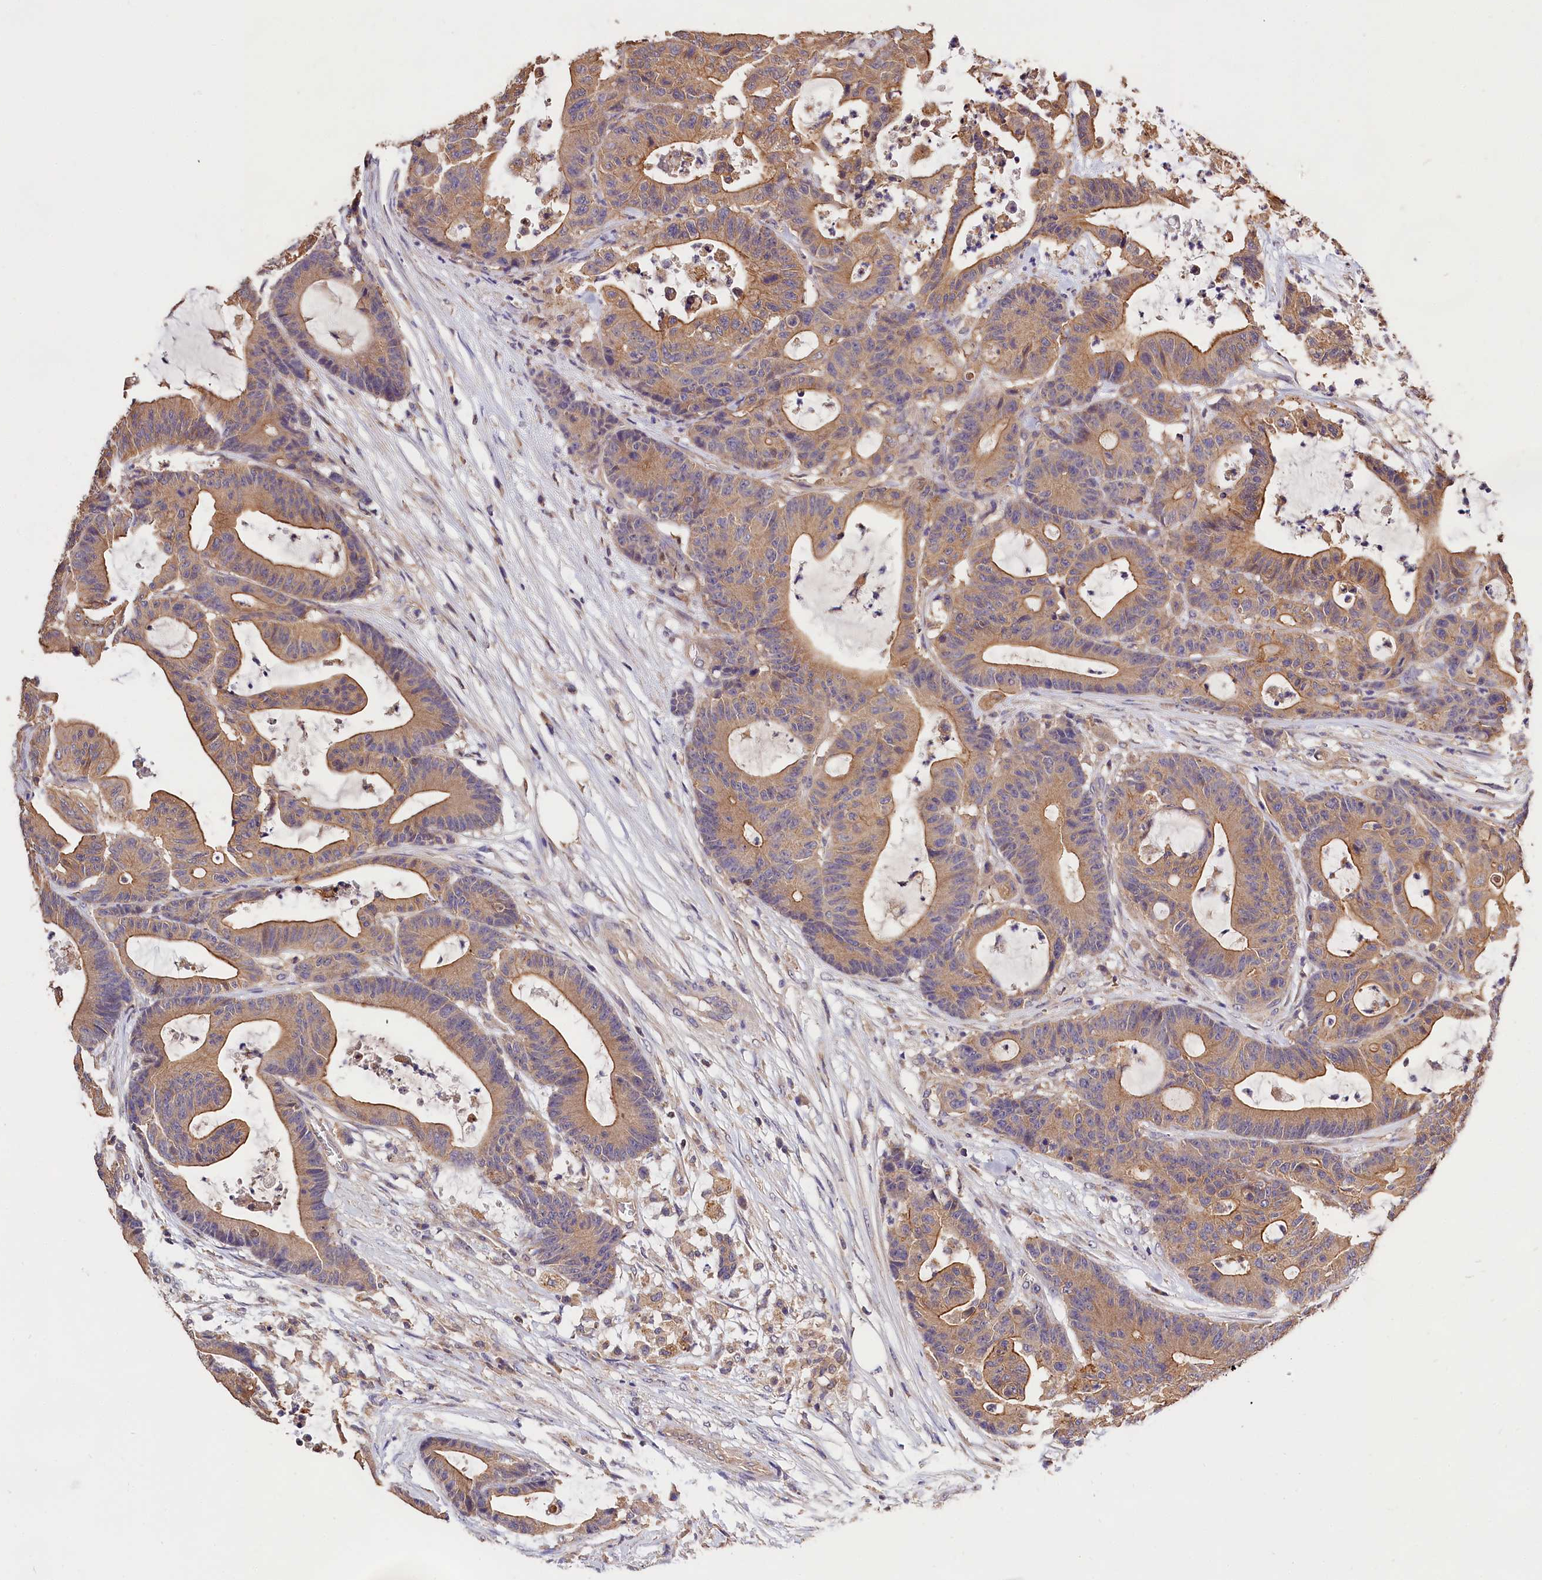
{"staining": {"intensity": "moderate", "quantity": ">75%", "location": "cytoplasmic/membranous"}, "tissue": "colorectal cancer", "cell_type": "Tumor cells", "image_type": "cancer", "snomed": [{"axis": "morphology", "description": "Adenocarcinoma, NOS"}, {"axis": "topography", "description": "Colon"}], "caption": "The photomicrograph exhibits immunohistochemical staining of adenocarcinoma (colorectal). There is moderate cytoplasmic/membranous staining is present in approximately >75% of tumor cells.", "gene": "OAS3", "patient": {"sex": "female", "age": 84}}